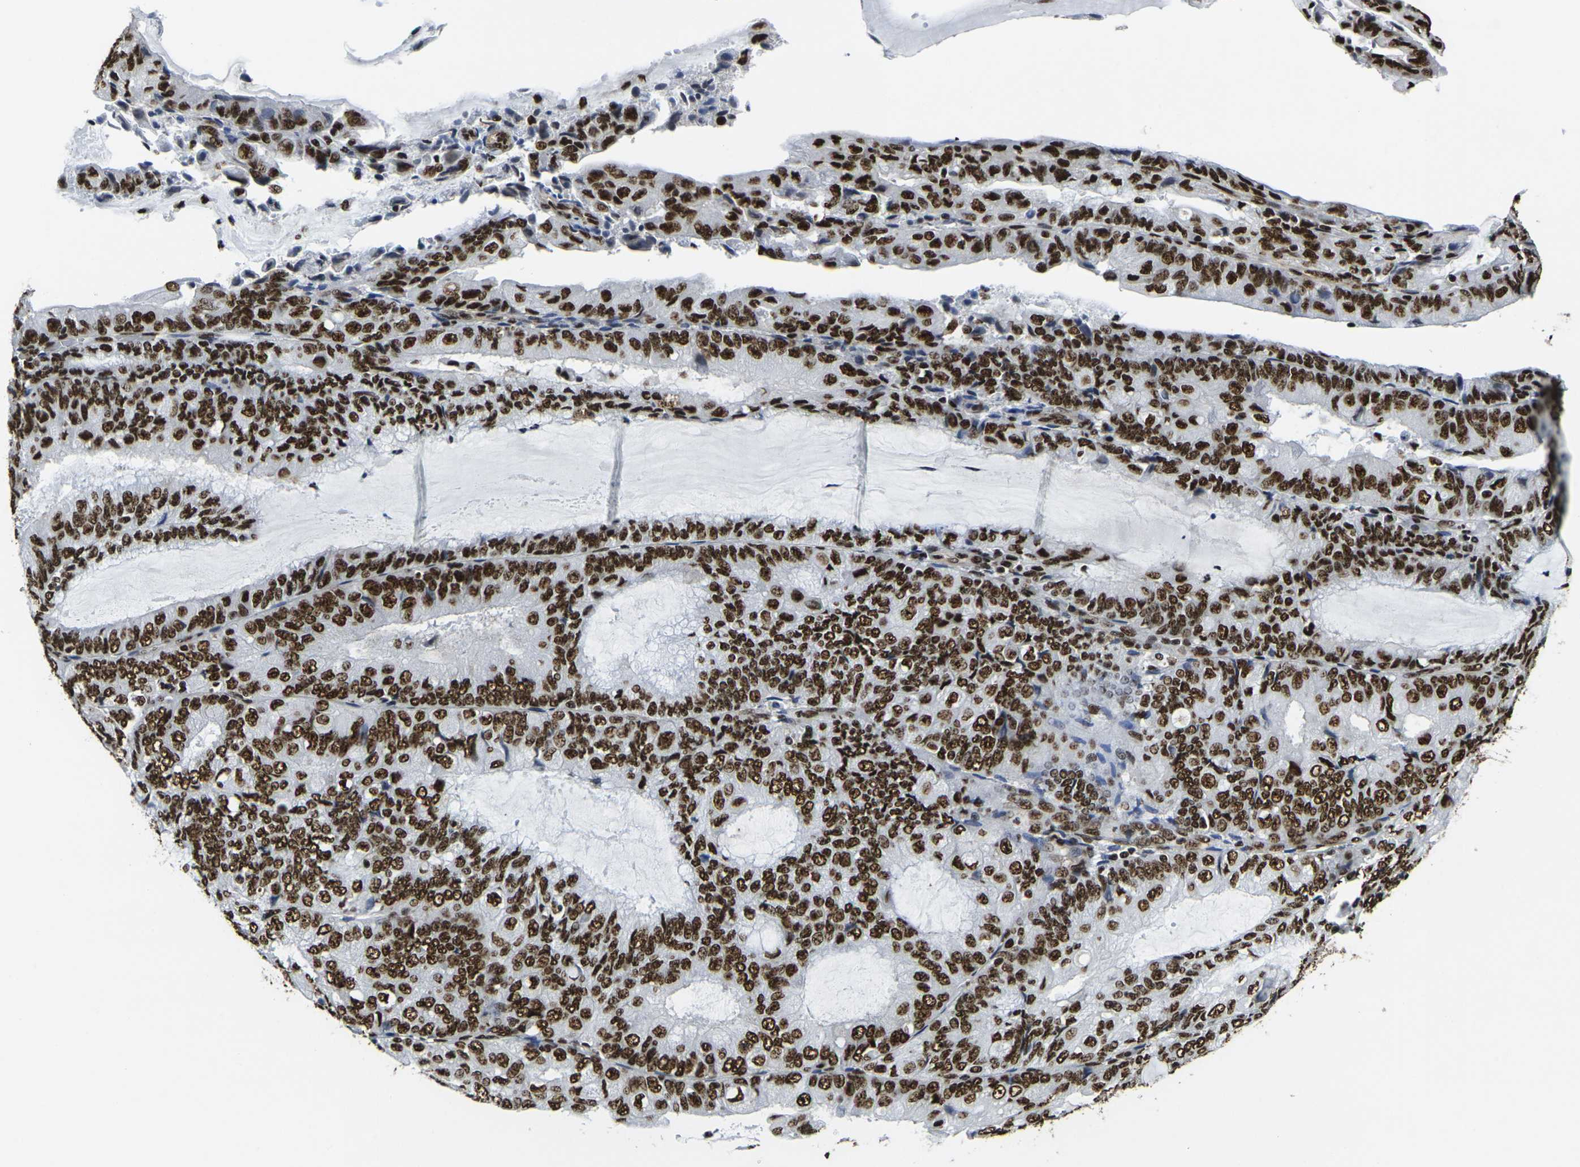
{"staining": {"intensity": "strong", "quantity": ">75%", "location": "nuclear"}, "tissue": "endometrial cancer", "cell_type": "Tumor cells", "image_type": "cancer", "snomed": [{"axis": "morphology", "description": "Adenocarcinoma, NOS"}, {"axis": "topography", "description": "Endometrium"}], "caption": "DAB (3,3'-diaminobenzidine) immunohistochemical staining of endometrial cancer (adenocarcinoma) exhibits strong nuclear protein positivity in about >75% of tumor cells. (Brightfield microscopy of DAB IHC at high magnification).", "gene": "SMARCC1", "patient": {"sex": "female", "age": 81}}